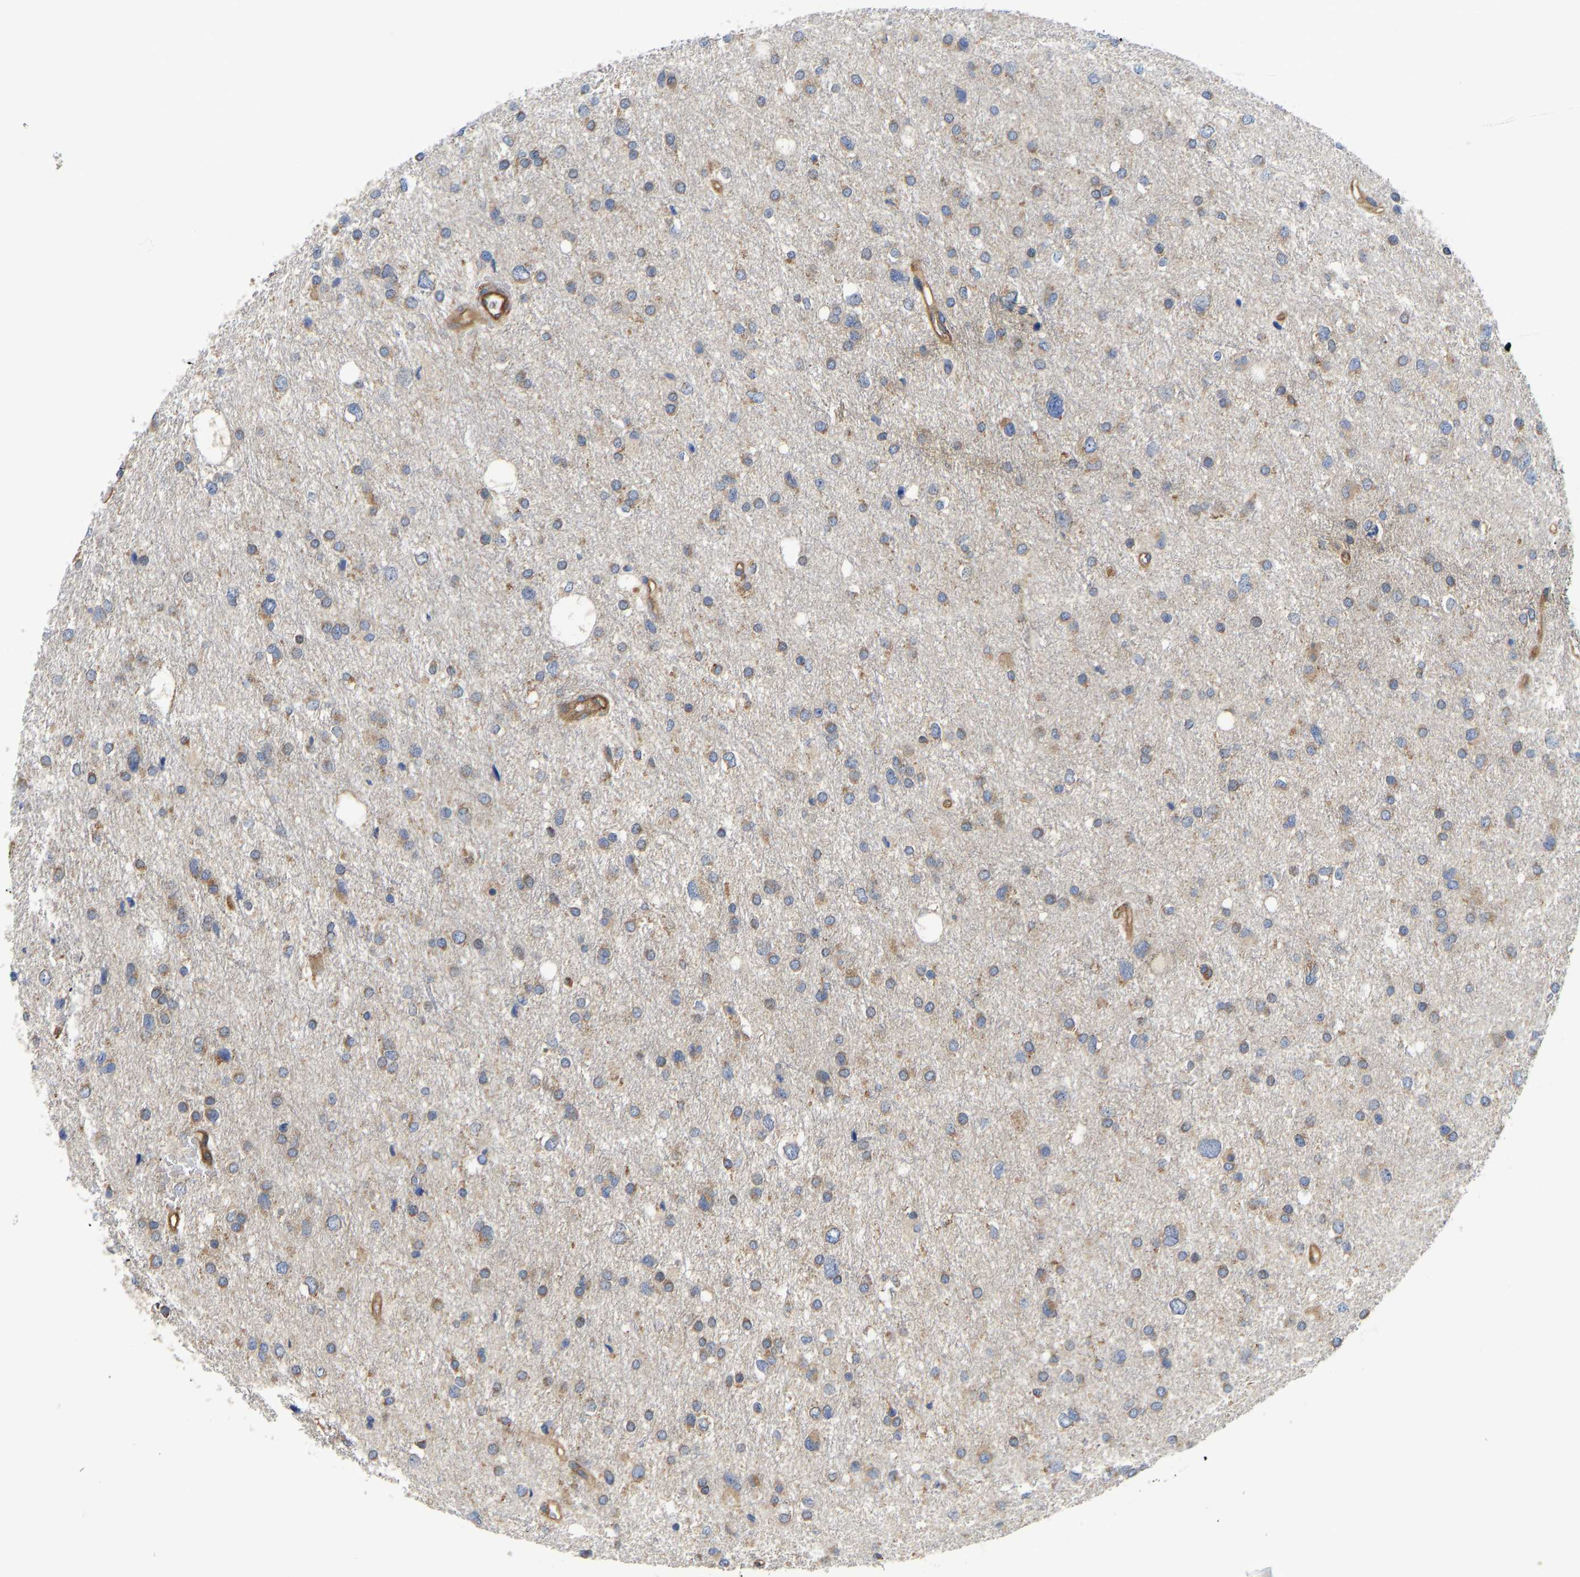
{"staining": {"intensity": "weak", "quantity": ">75%", "location": "cytoplasmic/membranous"}, "tissue": "glioma", "cell_type": "Tumor cells", "image_type": "cancer", "snomed": [{"axis": "morphology", "description": "Glioma, malignant, Low grade"}, {"axis": "topography", "description": "Brain"}], "caption": "Malignant glioma (low-grade) tissue reveals weak cytoplasmic/membranous staining in about >75% of tumor cells Immunohistochemistry (ihc) stains the protein in brown and the nuclei are stained blue.", "gene": "FLNB", "patient": {"sex": "female", "age": 37}}